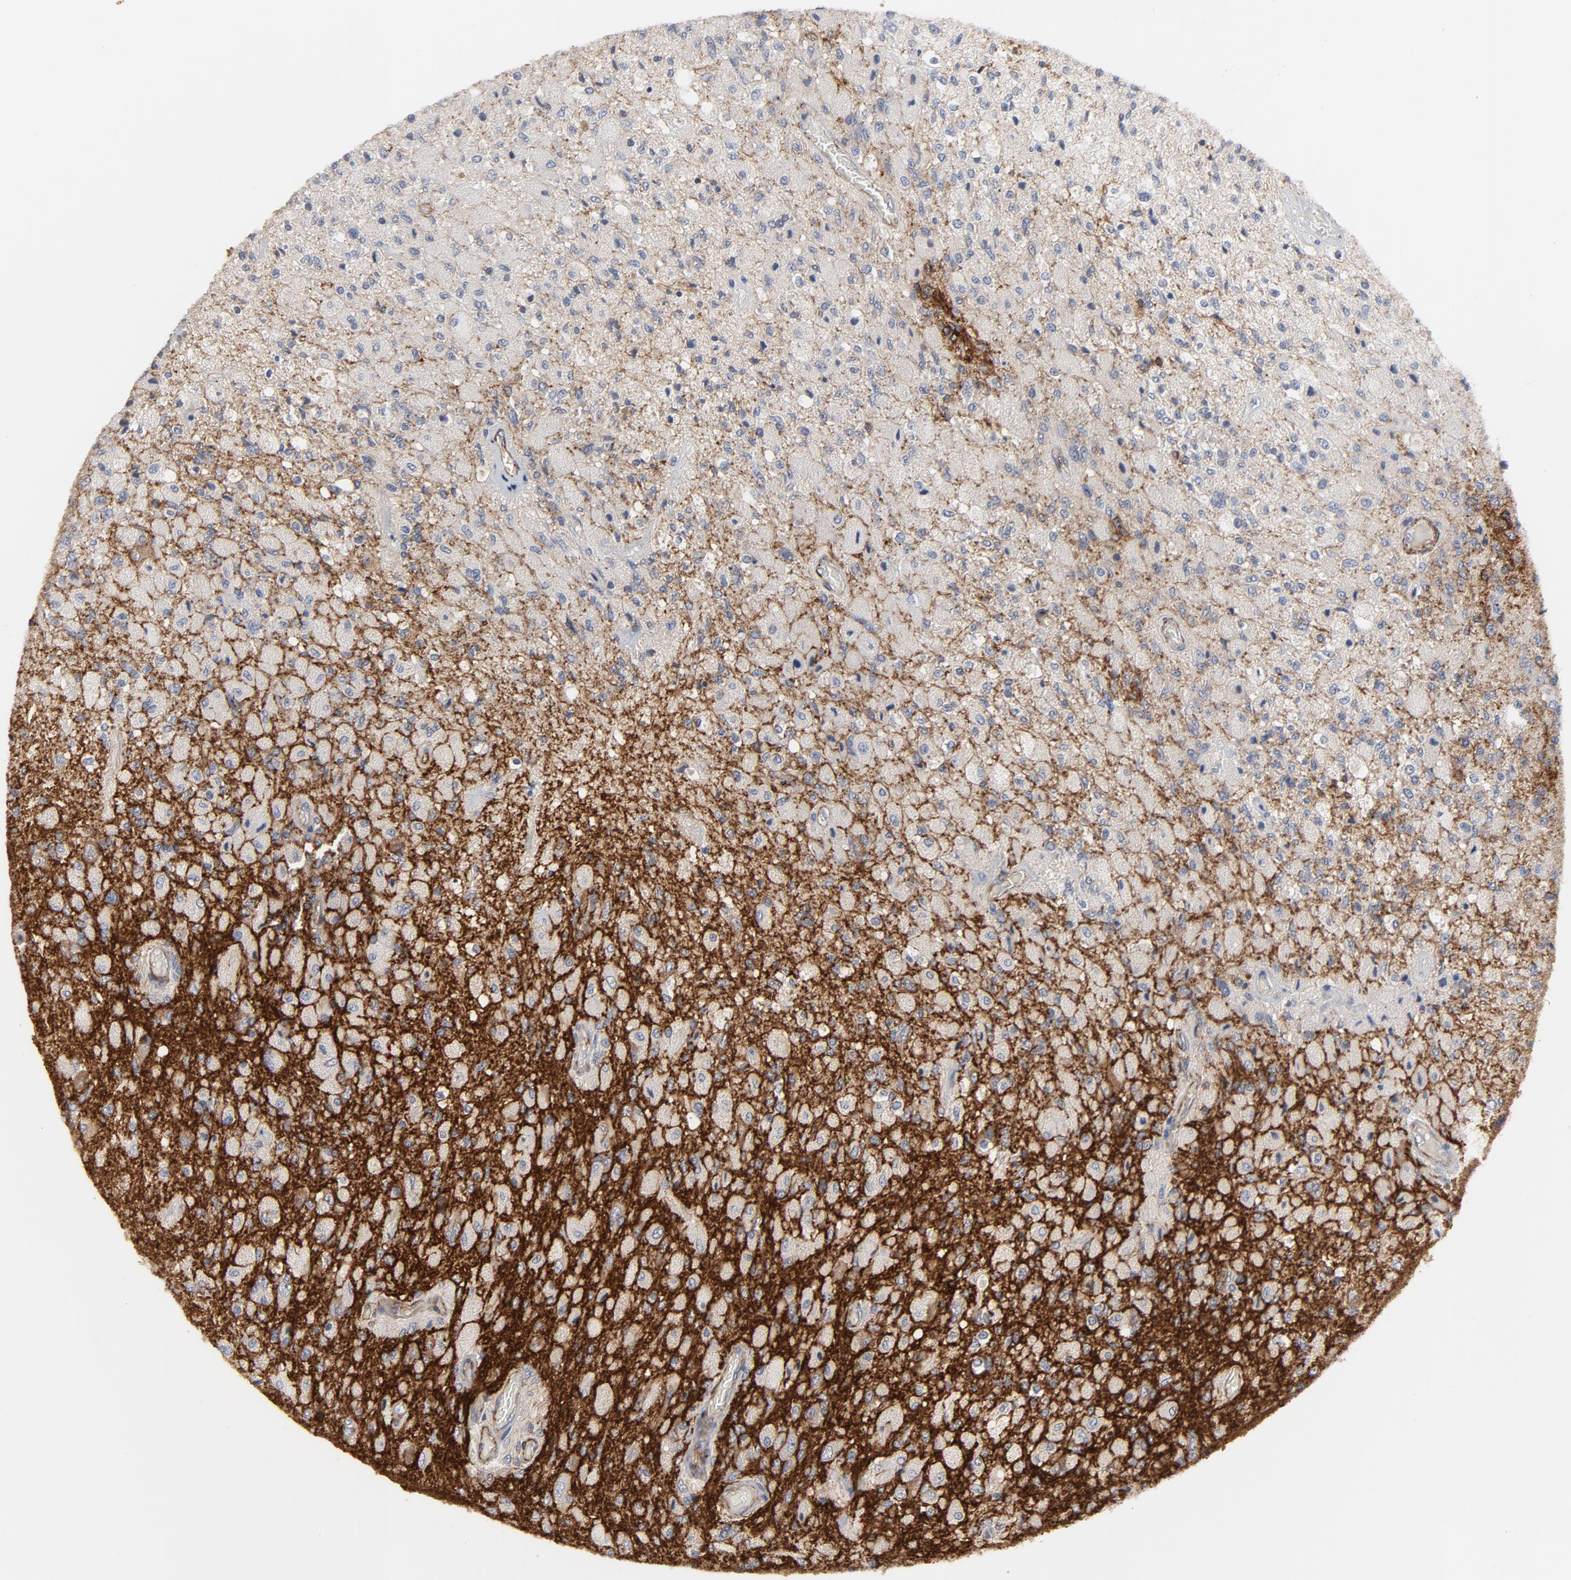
{"staining": {"intensity": "negative", "quantity": "none", "location": "none"}, "tissue": "glioma", "cell_type": "Tumor cells", "image_type": "cancer", "snomed": [{"axis": "morphology", "description": "Normal tissue, NOS"}, {"axis": "morphology", "description": "Glioma, malignant, High grade"}, {"axis": "topography", "description": "Cerebral cortex"}], "caption": "A photomicrograph of glioma stained for a protein exhibits no brown staining in tumor cells.", "gene": "GNG2", "patient": {"sex": "male", "age": 77}}